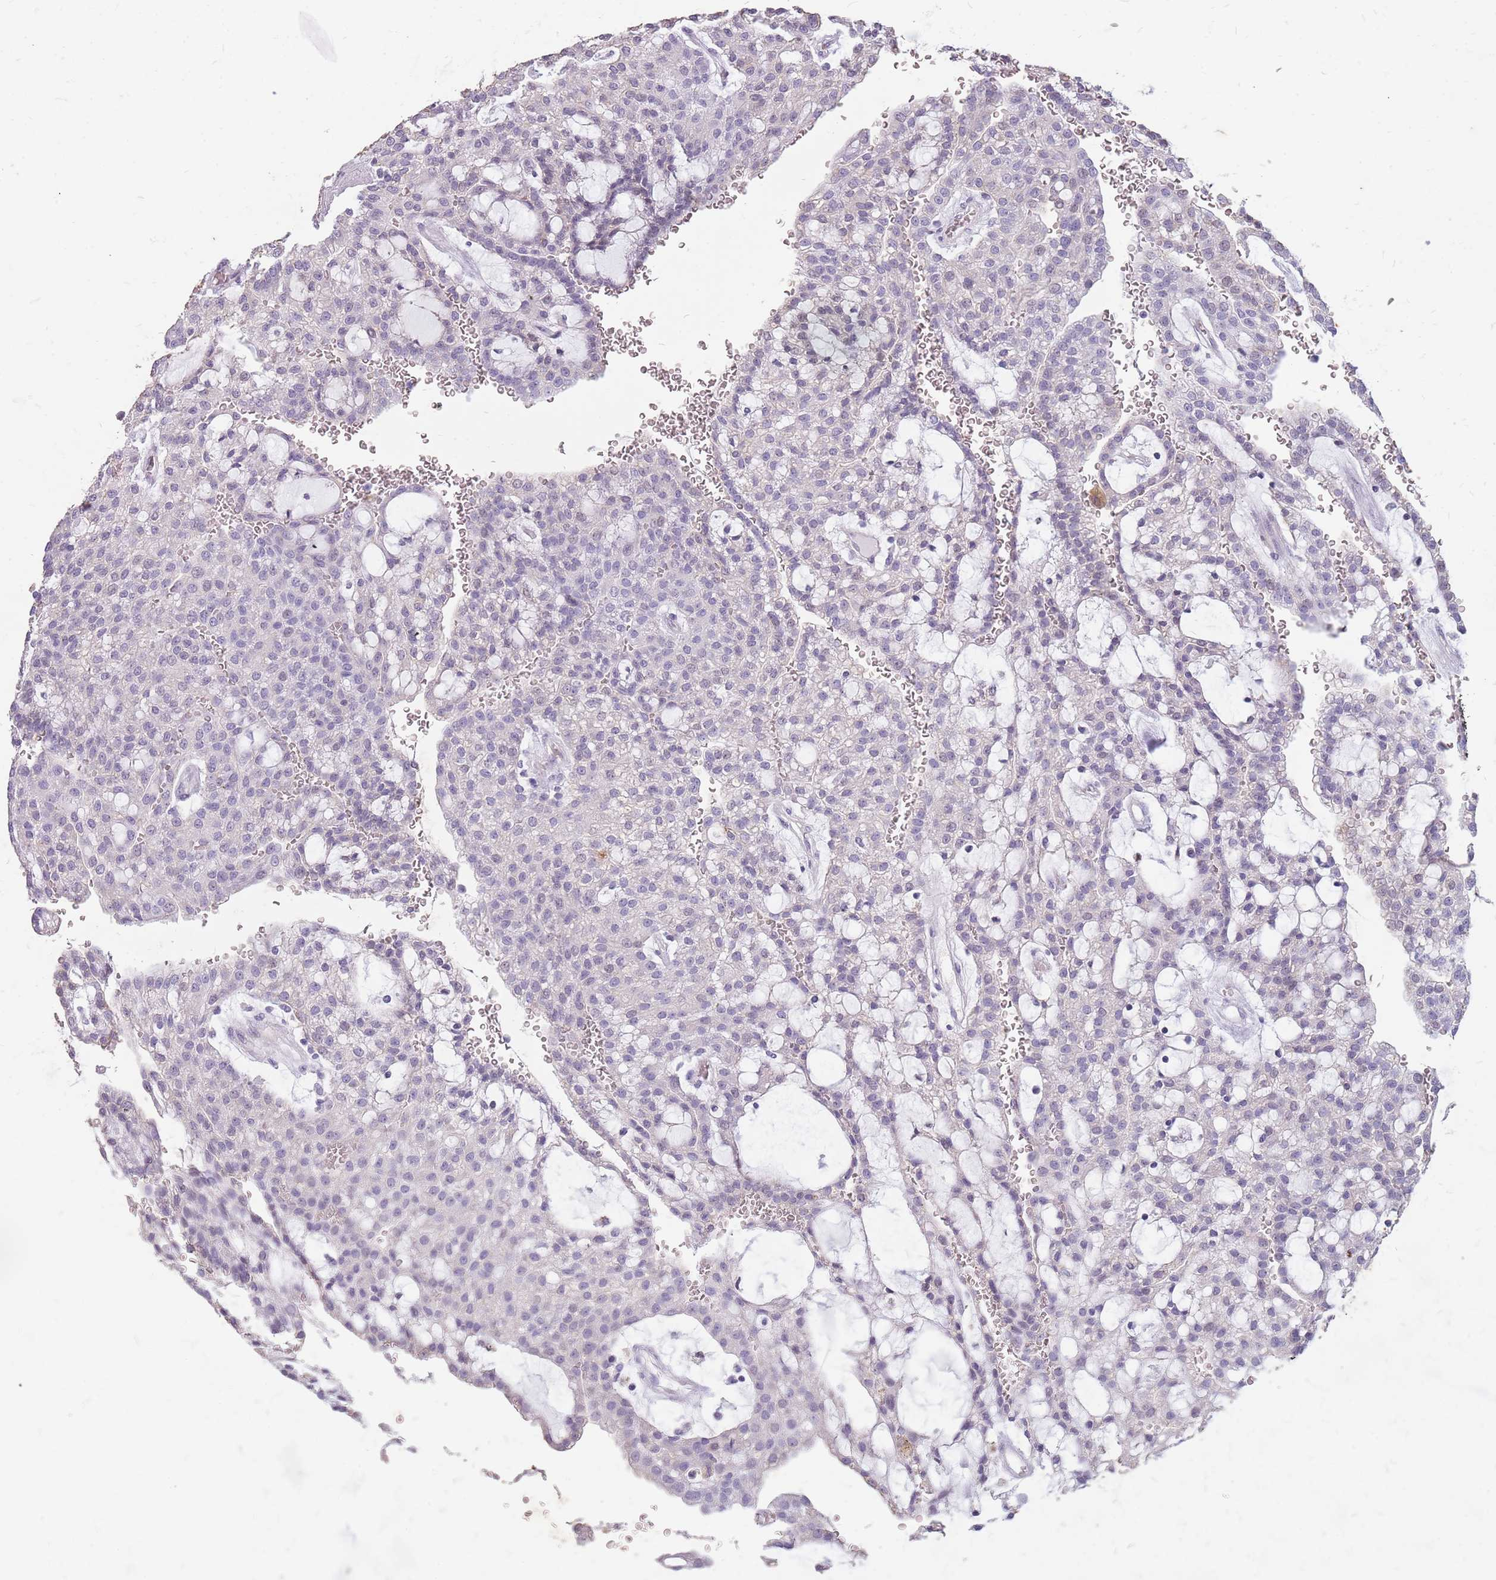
{"staining": {"intensity": "negative", "quantity": "none", "location": "none"}, "tissue": "renal cancer", "cell_type": "Tumor cells", "image_type": "cancer", "snomed": [{"axis": "morphology", "description": "Adenocarcinoma, NOS"}, {"axis": "topography", "description": "Kidney"}], "caption": "High power microscopy histopathology image of an IHC histopathology image of adenocarcinoma (renal), revealing no significant staining in tumor cells. The staining was performed using DAB to visualize the protein expression in brown, while the nuclei were stained in blue with hematoxylin (Magnification: 20x).", "gene": "NEK6", "patient": {"sex": "male", "age": 63}}